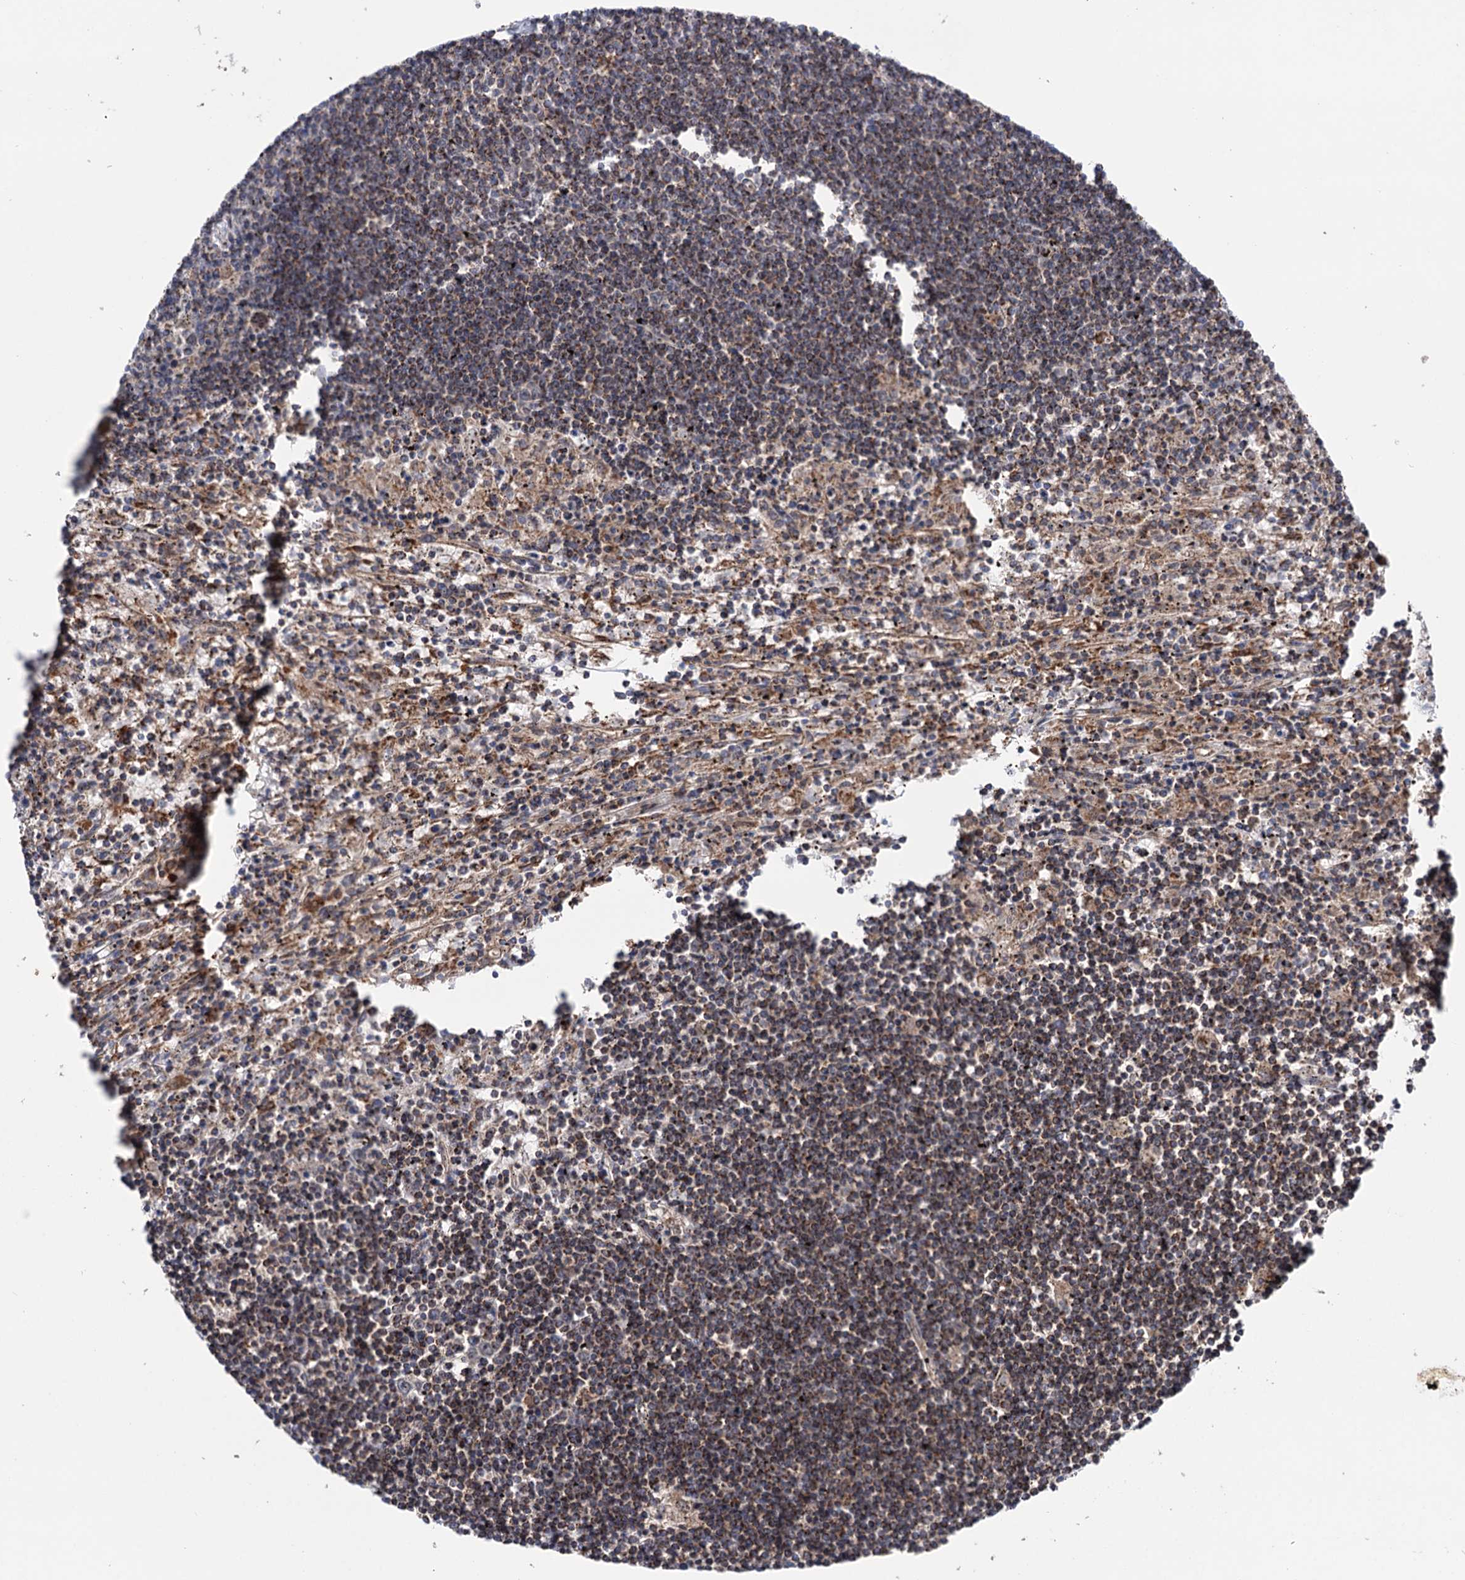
{"staining": {"intensity": "moderate", "quantity": ">75%", "location": "cytoplasmic/membranous"}, "tissue": "lymphoma", "cell_type": "Tumor cells", "image_type": "cancer", "snomed": [{"axis": "morphology", "description": "Malignant lymphoma, non-Hodgkin's type, Low grade"}, {"axis": "topography", "description": "Spleen"}], "caption": "IHC micrograph of neoplastic tissue: lymphoma stained using immunohistochemistry exhibits medium levels of moderate protein expression localized specifically in the cytoplasmic/membranous of tumor cells, appearing as a cytoplasmic/membranous brown color.", "gene": "SUCLA2", "patient": {"sex": "male", "age": 76}}